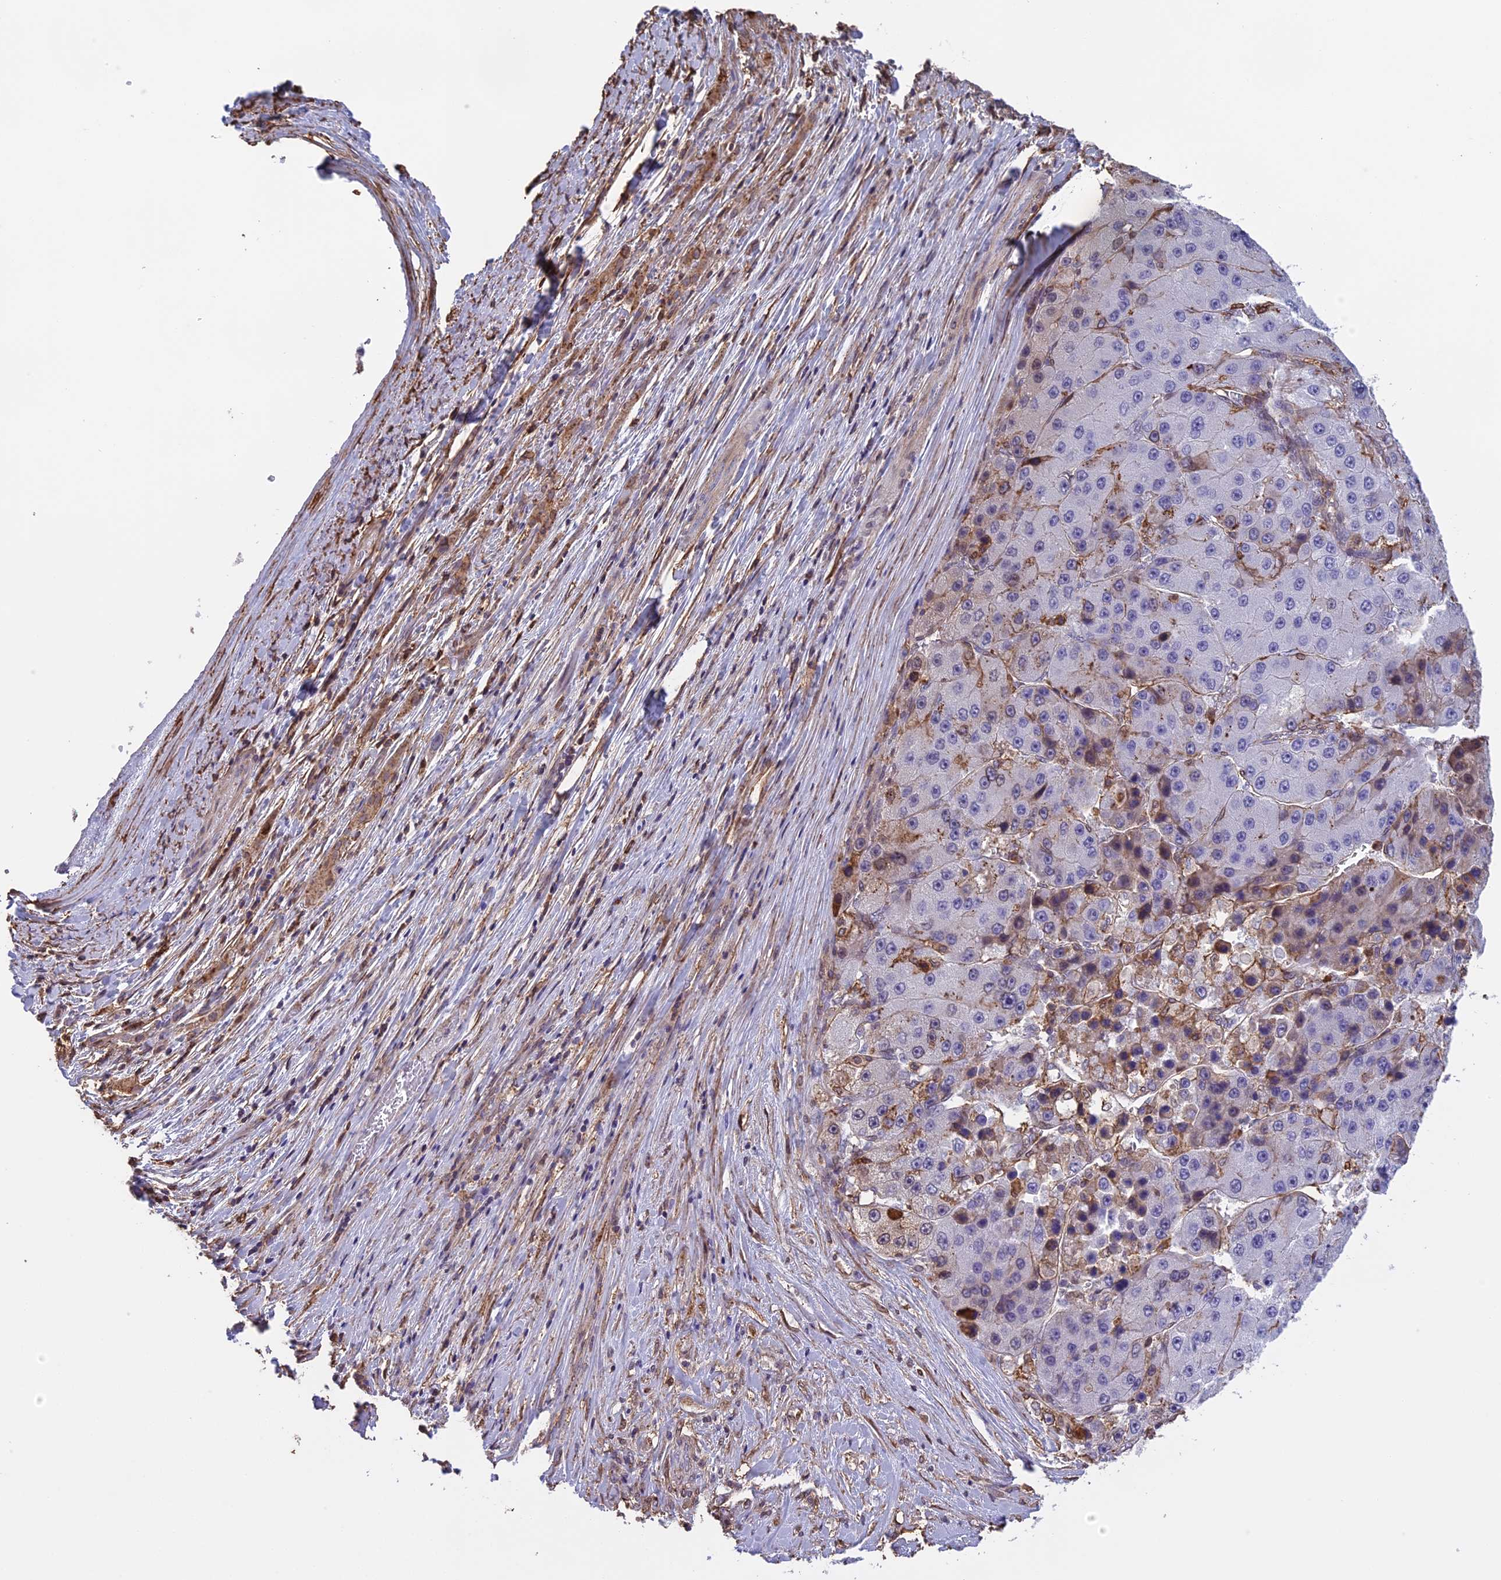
{"staining": {"intensity": "negative", "quantity": "none", "location": "none"}, "tissue": "liver cancer", "cell_type": "Tumor cells", "image_type": "cancer", "snomed": [{"axis": "morphology", "description": "Carcinoma, Hepatocellular, NOS"}, {"axis": "topography", "description": "Liver"}], "caption": "Immunohistochemical staining of liver hepatocellular carcinoma shows no significant expression in tumor cells.", "gene": "TMEM255B", "patient": {"sex": "female", "age": 73}}